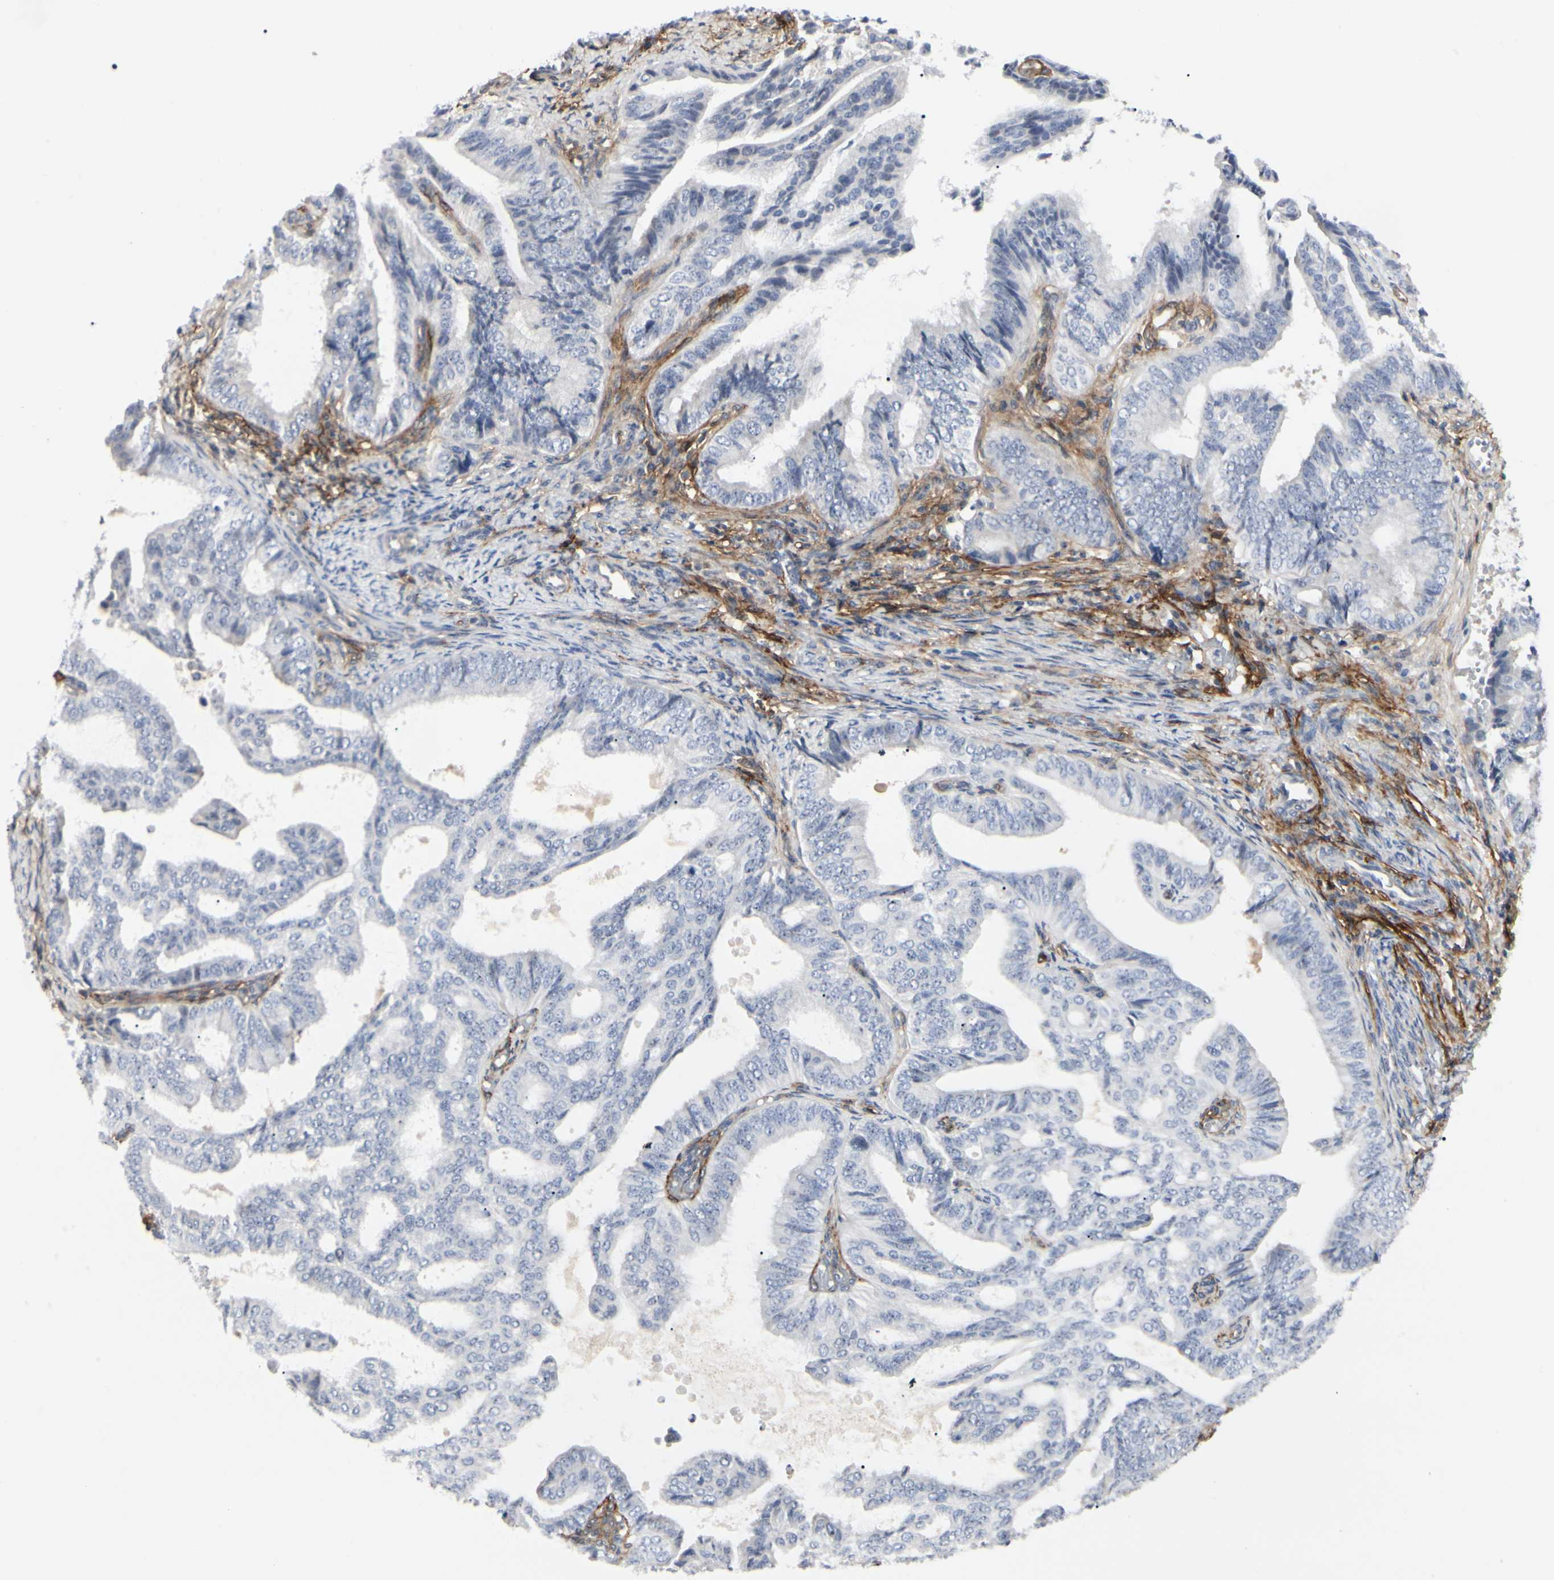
{"staining": {"intensity": "negative", "quantity": "none", "location": "none"}, "tissue": "endometrial cancer", "cell_type": "Tumor cells", "image_type": "cancer", "snomed": [{"axis": "morphology", "description": "Adenocarcinoma, NOS"}, {"axis": "topography", "description": "Endometrium"}], "caption": "The photomicrograph exhibits no significant staining in tumor cells of endometrial cancer. Nuclei are stained in blue.", "gene": "GGT5", "patient": {"sex": "female", "age": 58}}